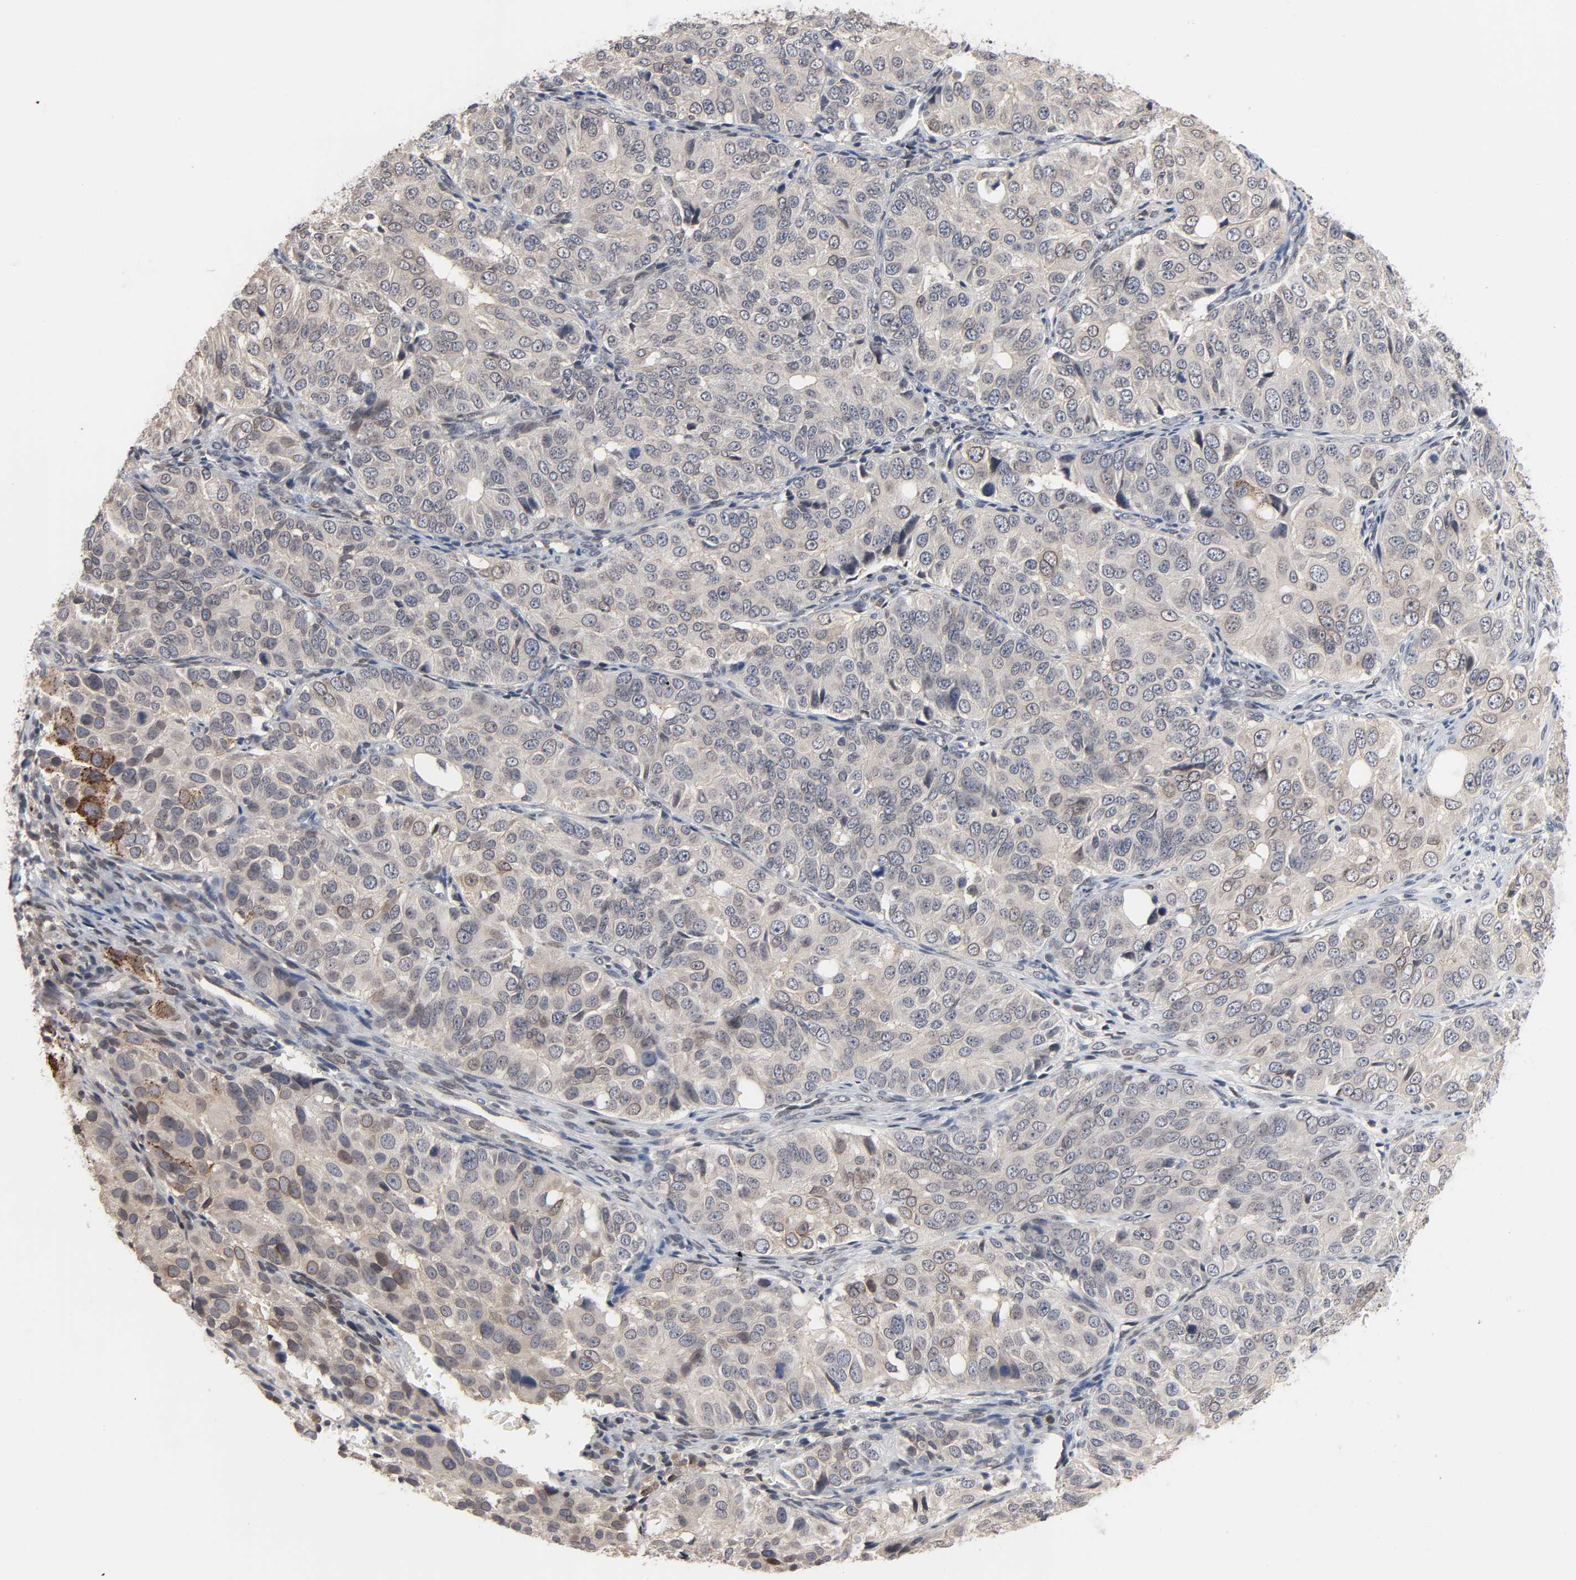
{"staining": {"intensity": "weak", "quantity": "25%-75%", "location": "cytoplasmic/membranous"}, "tissue": "ovarian cancer", "cell_type": "Tumor cells", "image_type": "cancer", "snomed": [{"axis": "morphology", "description": "Carcinoma, endometroid"}, {"axis": "topography", "description": "Ovary"}], "caption": "Immunohistochemical staining of ovarian cancer (endometroid carcinoma) displays weak cytoplasmic/membranous protein staining in approximately 25%-75% of tumor cells. (brown staining indicates protein expression, while blue staining denotes nuclei).", "gene": "CCDC175", "patient": {"sex": "female", "age": 51}}